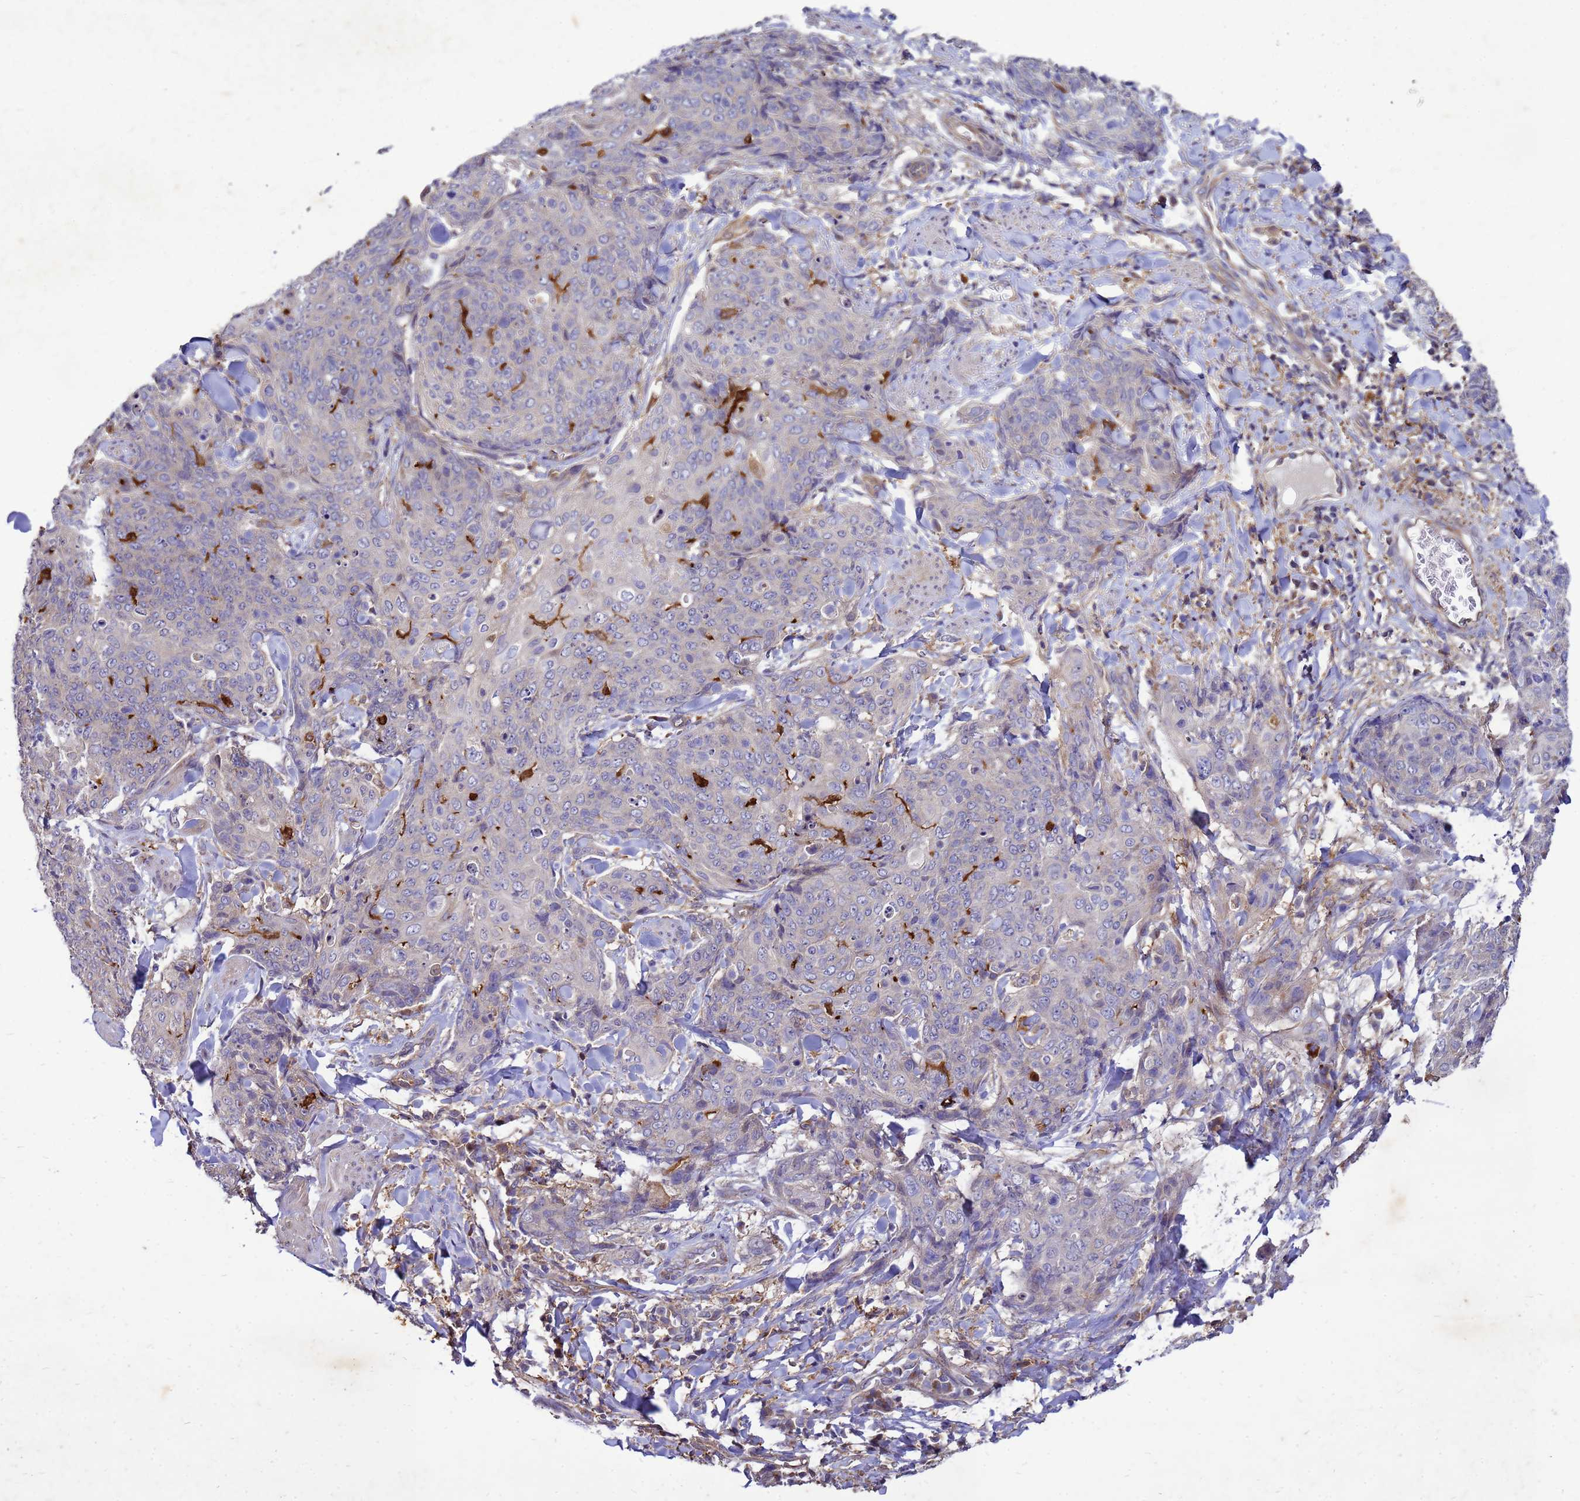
{"staining": {"intensity": "negative", "quantity": "none", "location": "none"}, "tissue": "skin cancer", "cell_type": "Tumor cells", "image_type": "cancer", "snomed": [{"axis": "morphology", "description": "Squamous cell carcinoma, NOS"}, {"axis": "topography", "description": "Skin"}, {"axis": "topography", "description": "Vulva"}], "caption": "Squamous cell carcinoma (skin) was stained to show a protein in brown. There is no significant staining in tumor cells. (DAB immunohistochemistry visualized using brightfield microscopy, high magnification).", "gene": "RNF215", "patient": {"sex": "female", "age": 85}}